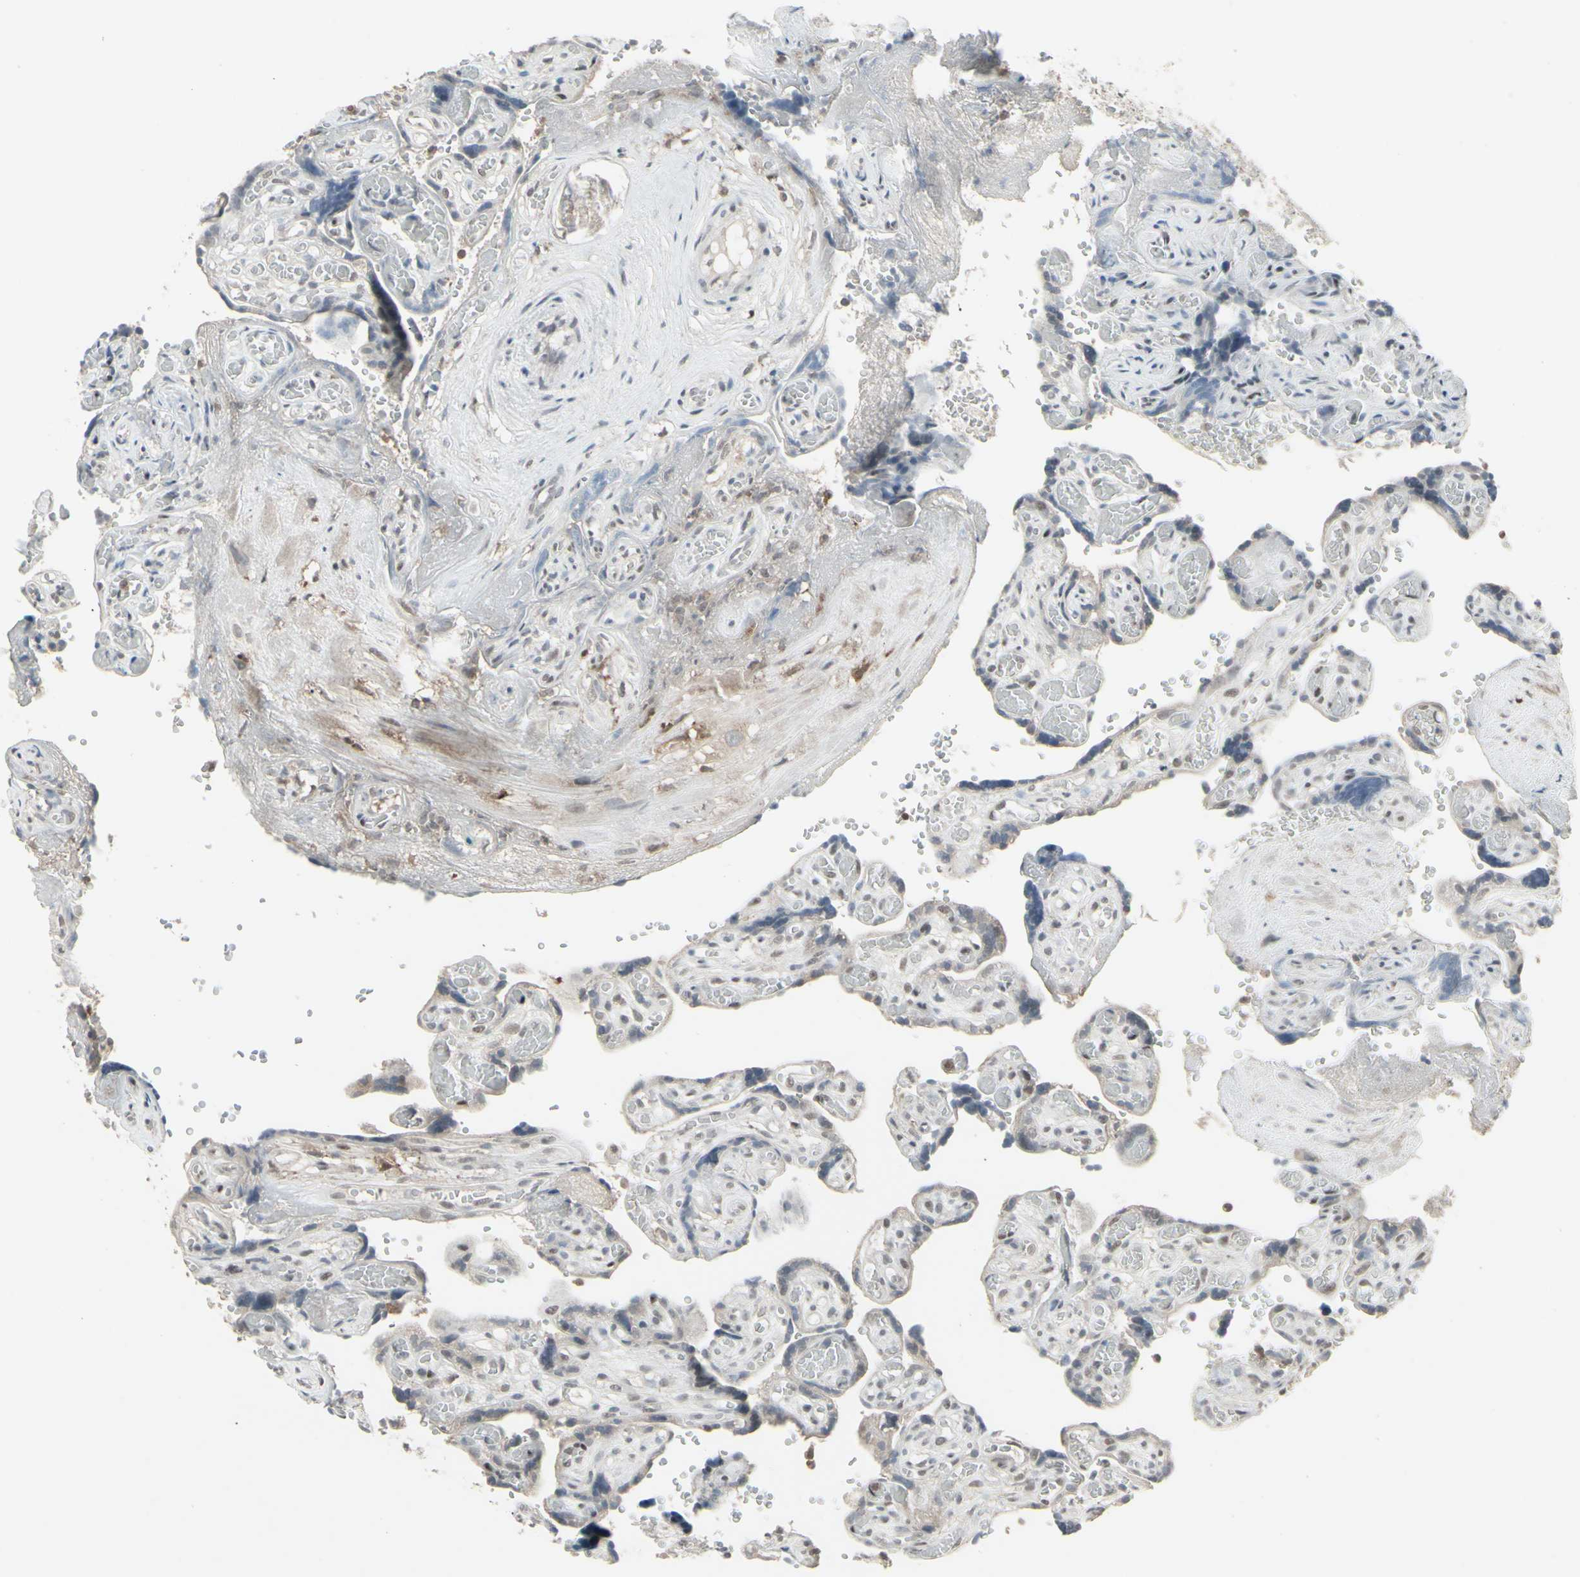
{"staining": {"intensity": "negative", "quantity": "none", "location": "none"}, "tissue": "placenta", "cell_type": "Decidual cells", "image_type": "normal", "snomed": [{"axis": "morphology", "description": "Normal tissue, NOS"}, {"axis": "topography", "description": "Placenta"}], "caption": "Histopathology image shows no protein expression in decidual cells of unremarkable placenta. Brightfield microscopy of immunohistochemistry stained with DAB (3,3'-diaminobenzidine) (brown) and hematoxylin (blue), captured at high magnification.", "gene": "SAMSN1", "patient": {"sex": "female", "age": 30}}